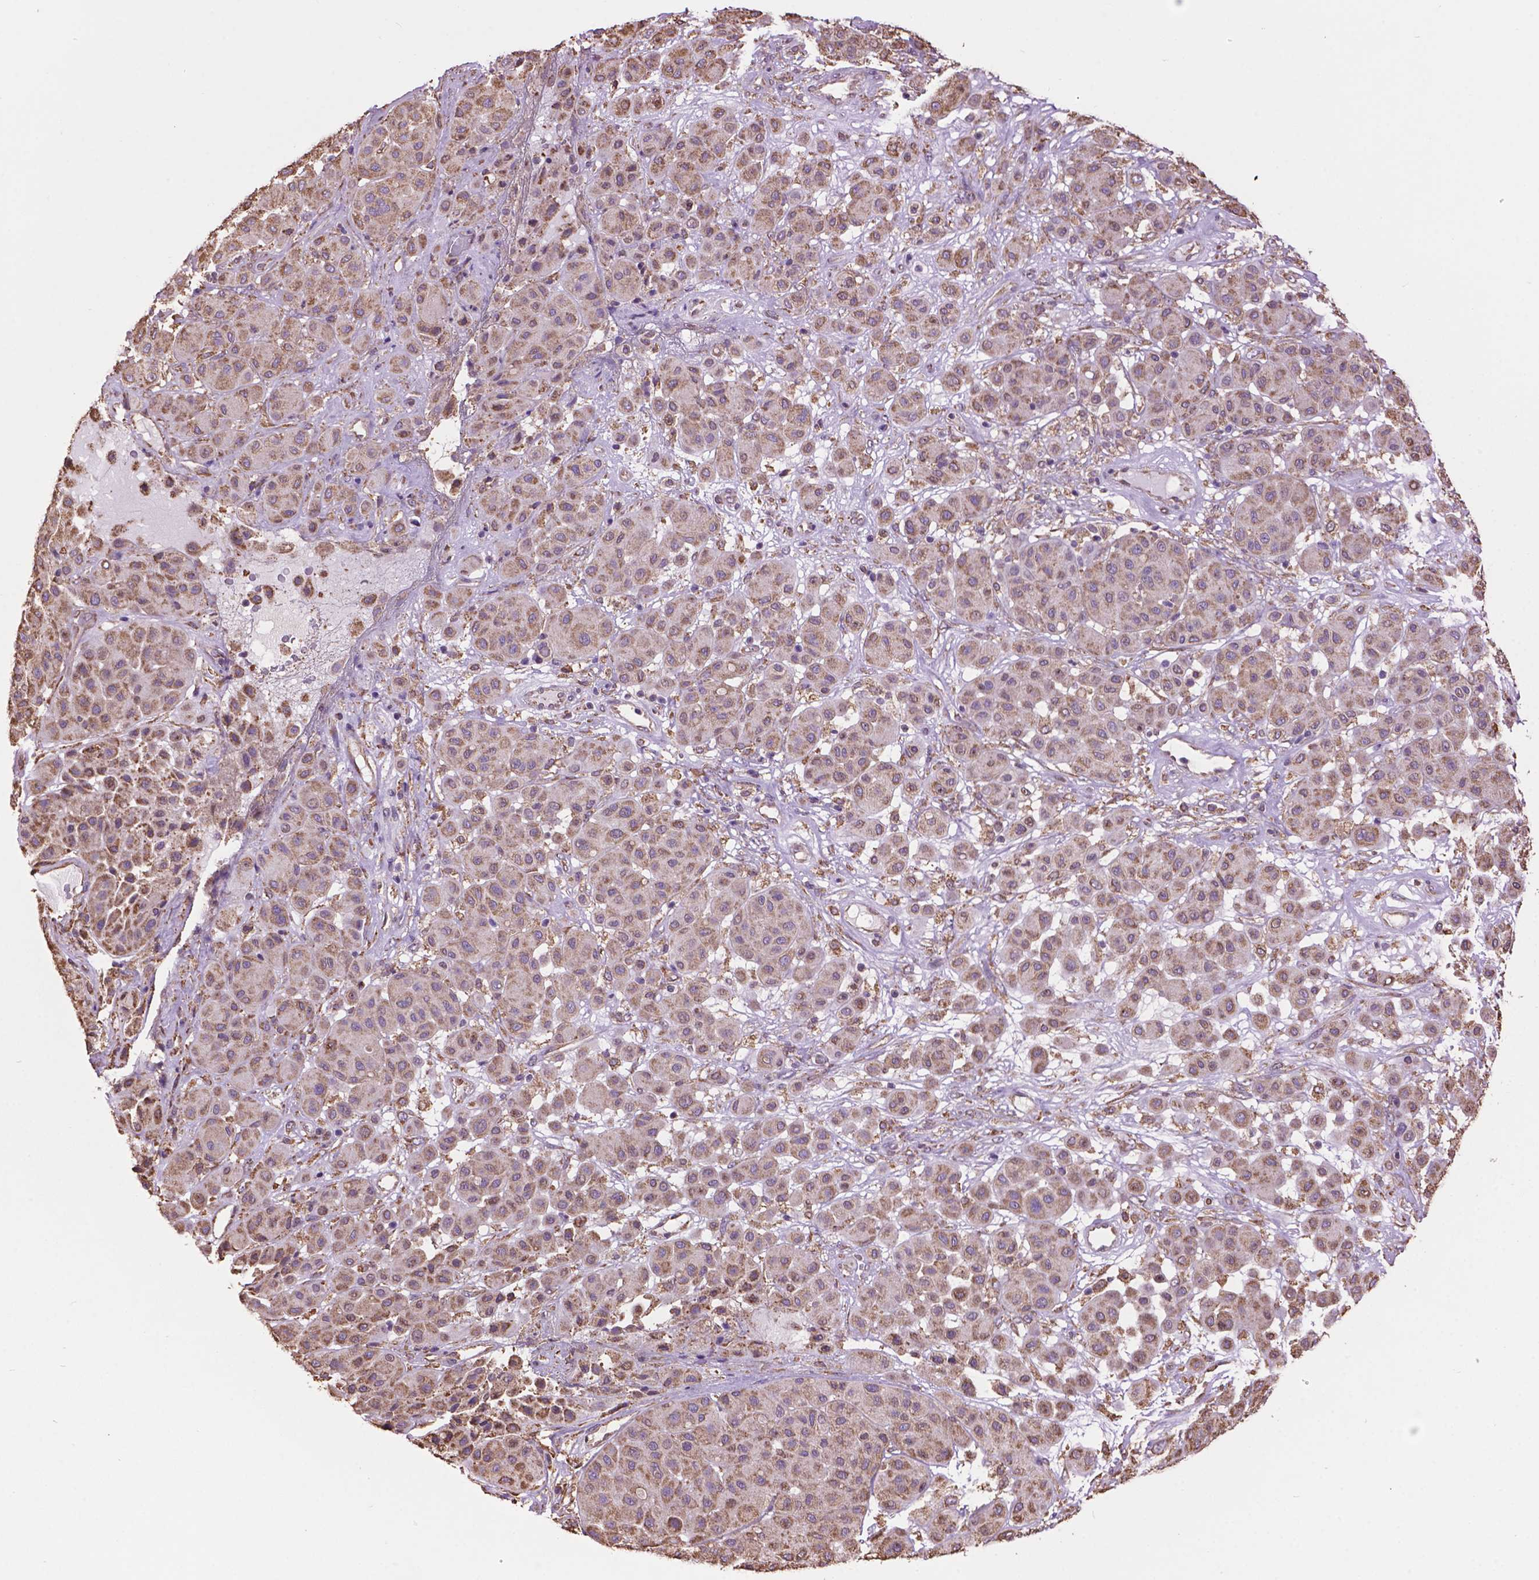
{"staining": {"intensity": "weak", "quantity": ">75%", "location": "cytoplasmic/membranous"}, "tissue": "melanoma", "cell_type": "Tumor cells", "image_type": "cancer", "snomed": [{"axis": "morphology", "description": "Malignant melanoma, Metastatic site"}, {"axis": "topography", "description": "Smooth muscle"}], "caption": "Melanoma stained with a brown dye shows weak cytoplasmic/membranous positive expression in approximately >75% of tumor cells.", "gene": "PPP2R5E", "patient": {"sex": "male", "age": 41}}